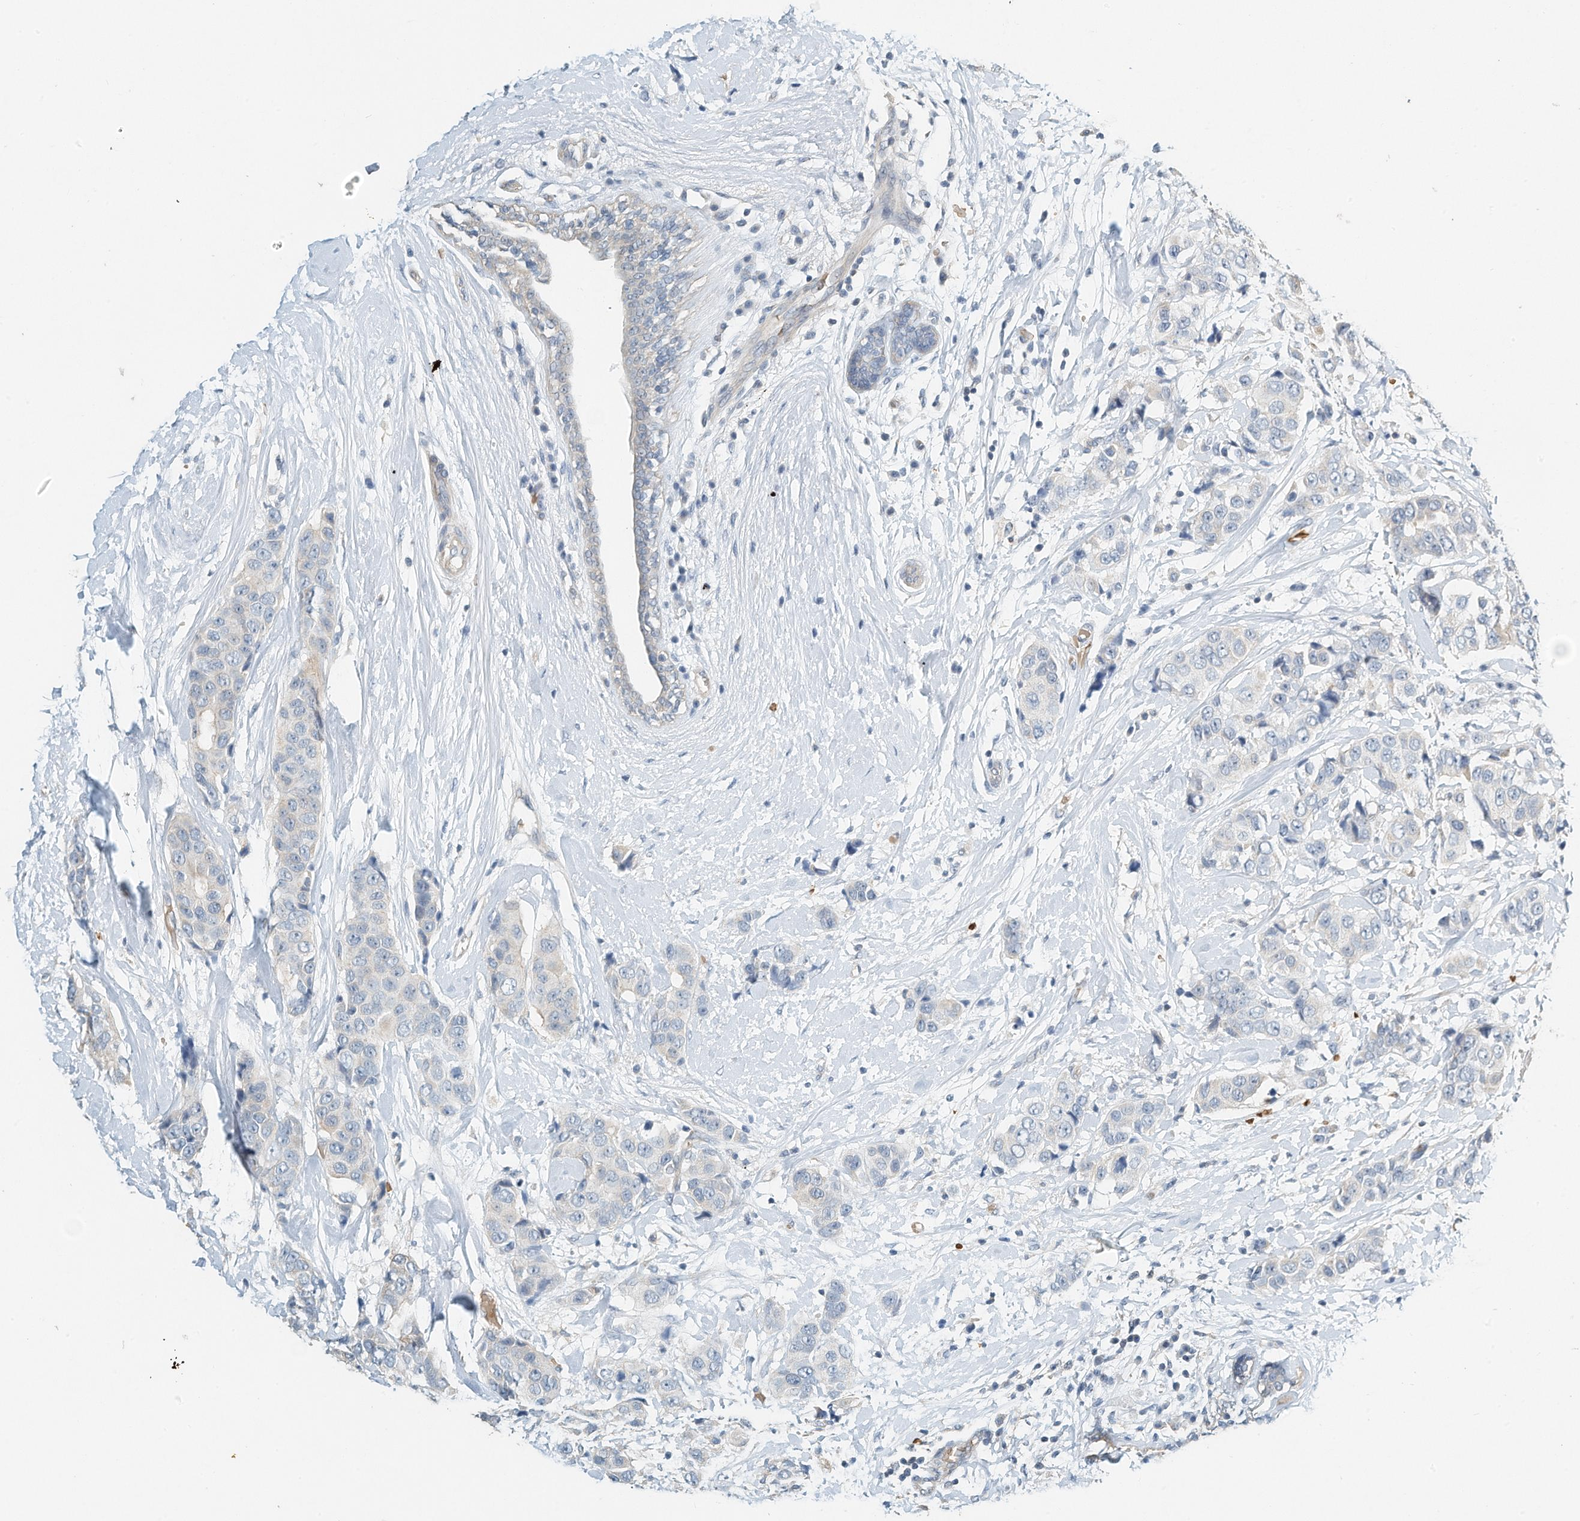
{"staining": {"intensity": "negative", "quantity": "none", "location": "none"}, "tissue": "breast cancer", "cell_type": "Tumor cells", "image_type": "cancer", "snomed": [{"axis": "morphology", "description": "Normal tissue, NOS"}, {"axis": "morphology", "description": "Duct carcinoma"}, {"axis": "topography", "description": "Breast"}], "caption": "This micrograph is of breast invasive ductal carcinoma stained with IHC to label a protein in brown with the nuclei are counter-stained blue. There is no staining in tumor cells.", "gene": "RCAN3", "patient": {"sex": "female", "age": 39}}